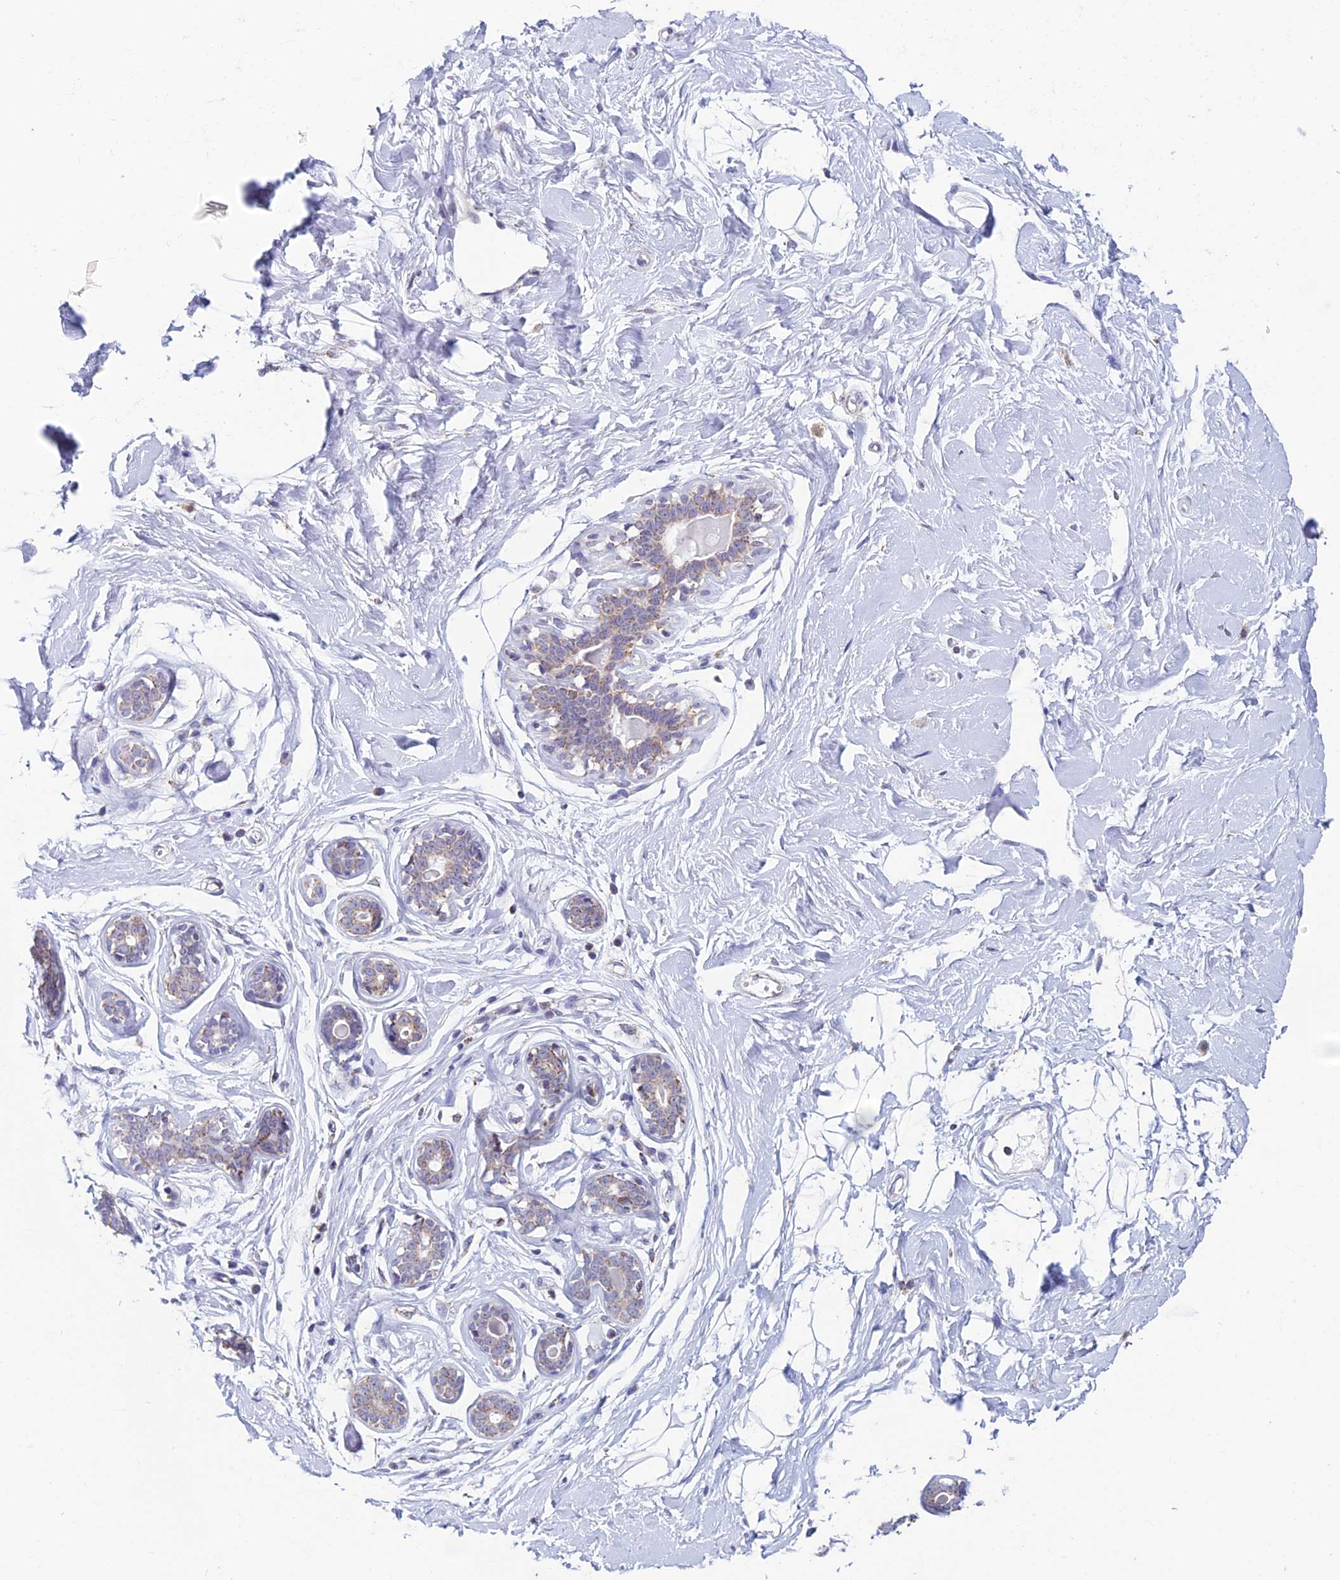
{"staining": {"intensity": "negative", "quantity": "none", "location": "none"}, "tissue": "breast", "cell_type": "Adipocytes", "image_type": "normal", "snomed": [{"axis": "morphology", "description": "Normal tissue, NOS"}, {"axis": "morphology", "description": "Adenoma, NOS"}, {"axis": "topography", "description": "Breast"}], "caption": "DAB (3,3'-diaminobenzidine) immunohistochemical staining of unremarkable human breast displays no significant expression in adipocytes. (DAB (3,3'-diaminobenzidine) immunohistochemistry, high magnification).", "gene": "ZNG1A", "patient": {"sex": "female", "age": 23}}